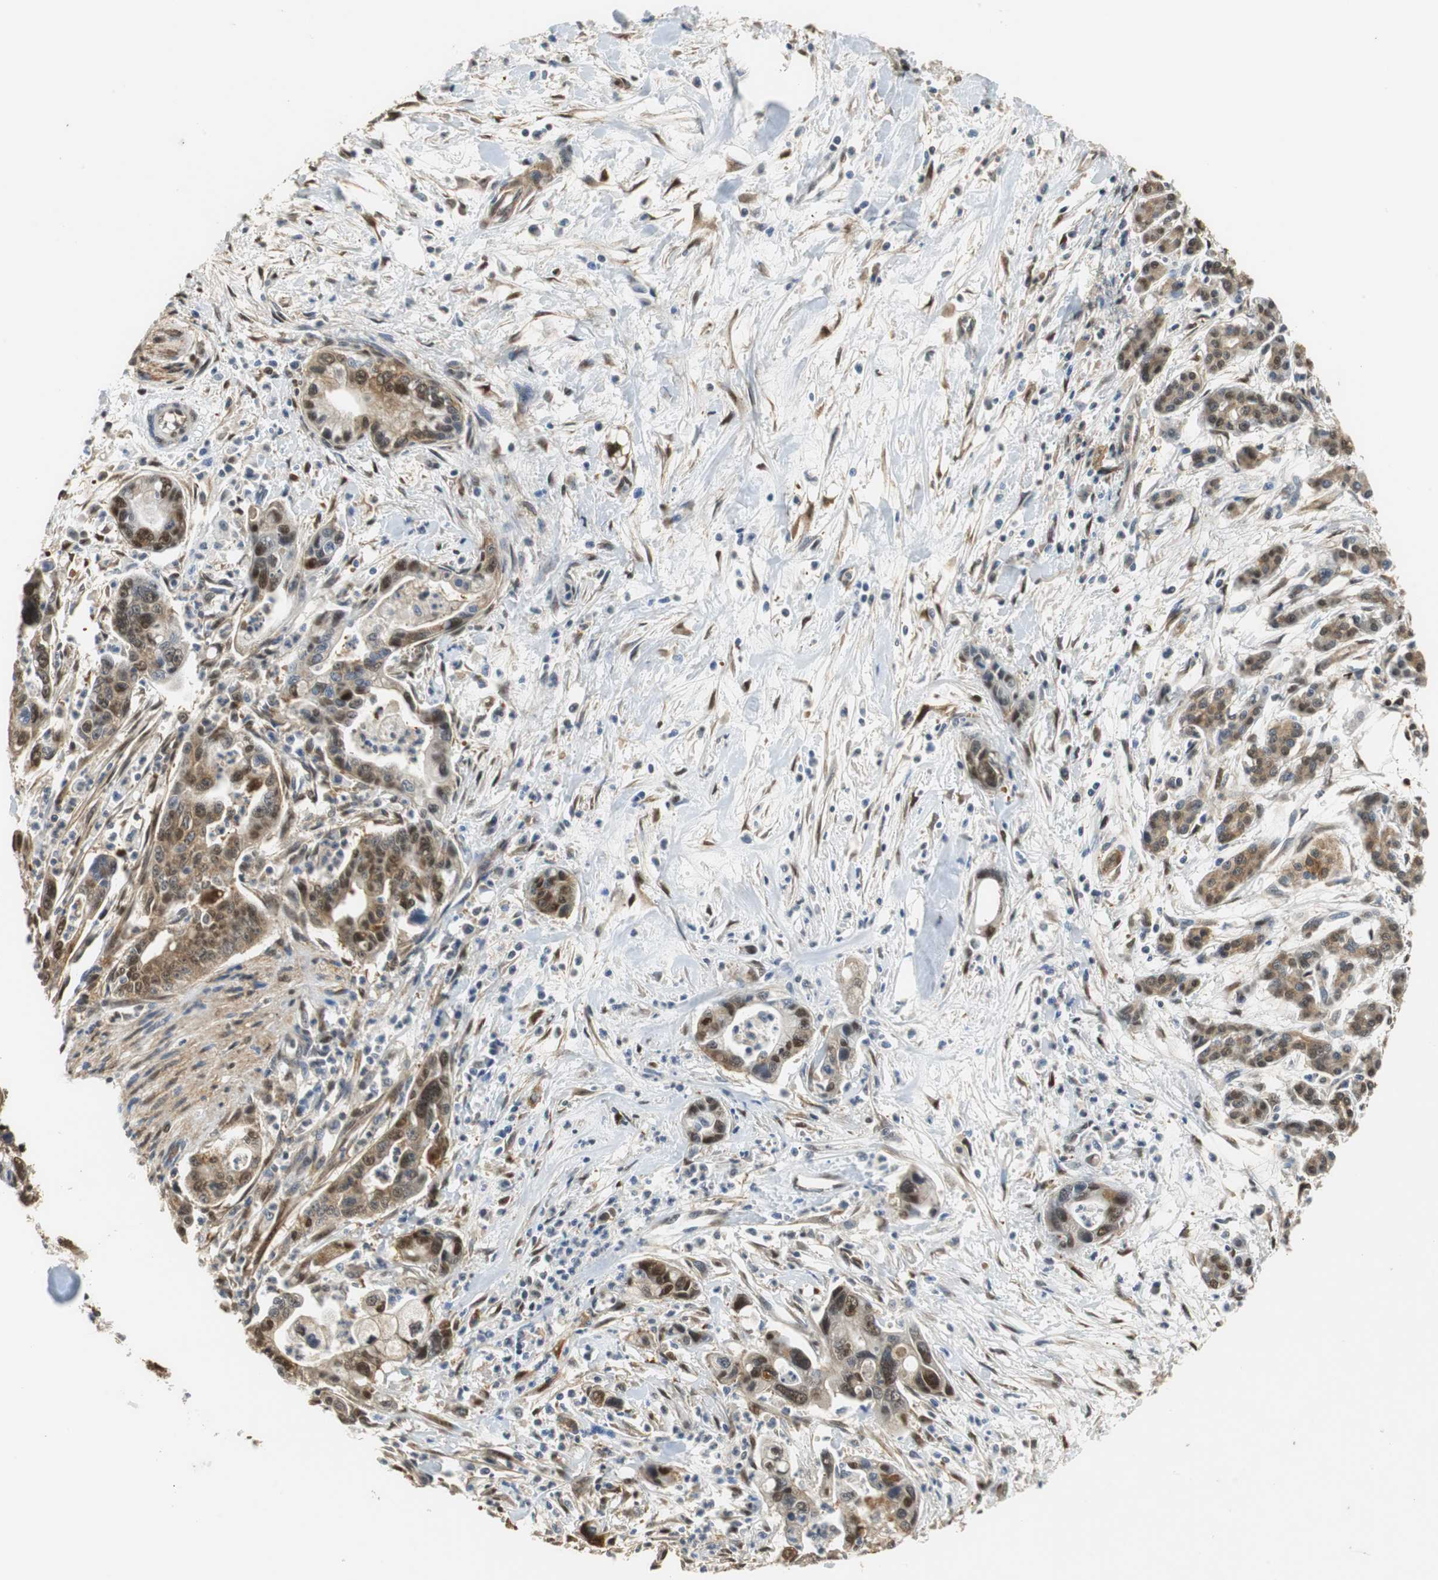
{"staining": {"intensity": "moderate", "quantity": ">75%", "location": "cytoplasmic/membranous,nuclear"}, "tissue": "pancreatic cancer", "cell_type": "Tumor cells", "image_type": "cancer", "snomed": [{"axis": "morphology", "description": "Adenocarcinoma, NOS"}, {"axis": "topography", "description": "Pancreas"}], "caption": "Tumor cells show medium levels of moderate cytoplasmic/membranous and nuclear expression in about >75% of cells in pancreatic adenocarcinoma.", "gene": "UBQLN2", "patient": {"sex": "male", "age": 70}}